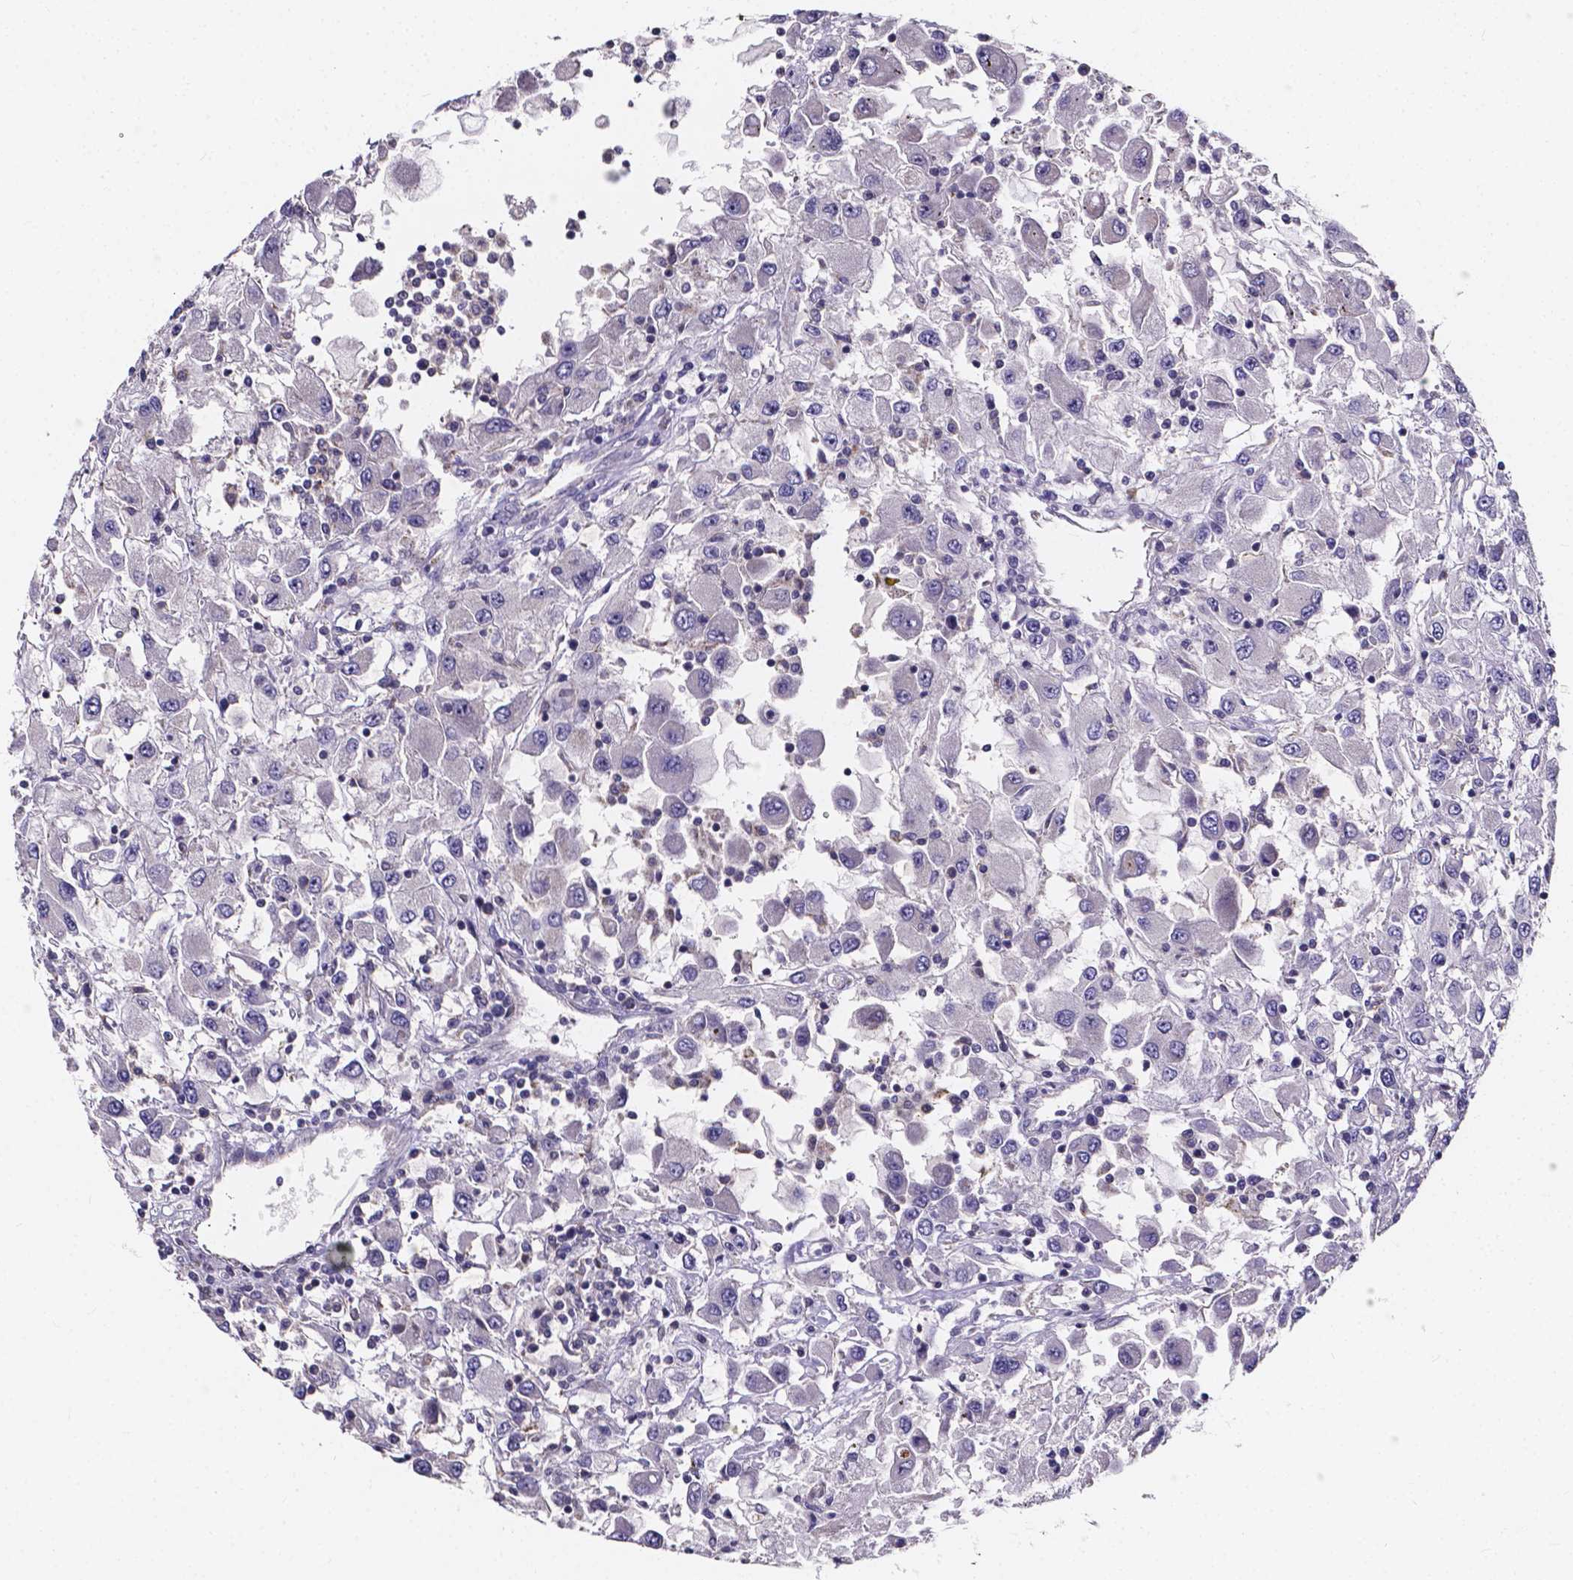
{"staining": {"intensity": "negative", "quantity": "none", "location": "none"}, "tissue": "renal cancer", "cell_type": "Tumor cells", "image_type": "cancer", "snomed": [{"axis": "morphology", "description": "Adenocarcinoma, NOS"}, {"axis": "topography", "description": "Kidney"}], "caption": "A micrograph of renal cancer stained for a protein exhibits no brown staining in tumor cells.", "gene": "SPOCD1", "patient": {"sex": "female", "age": 67}}